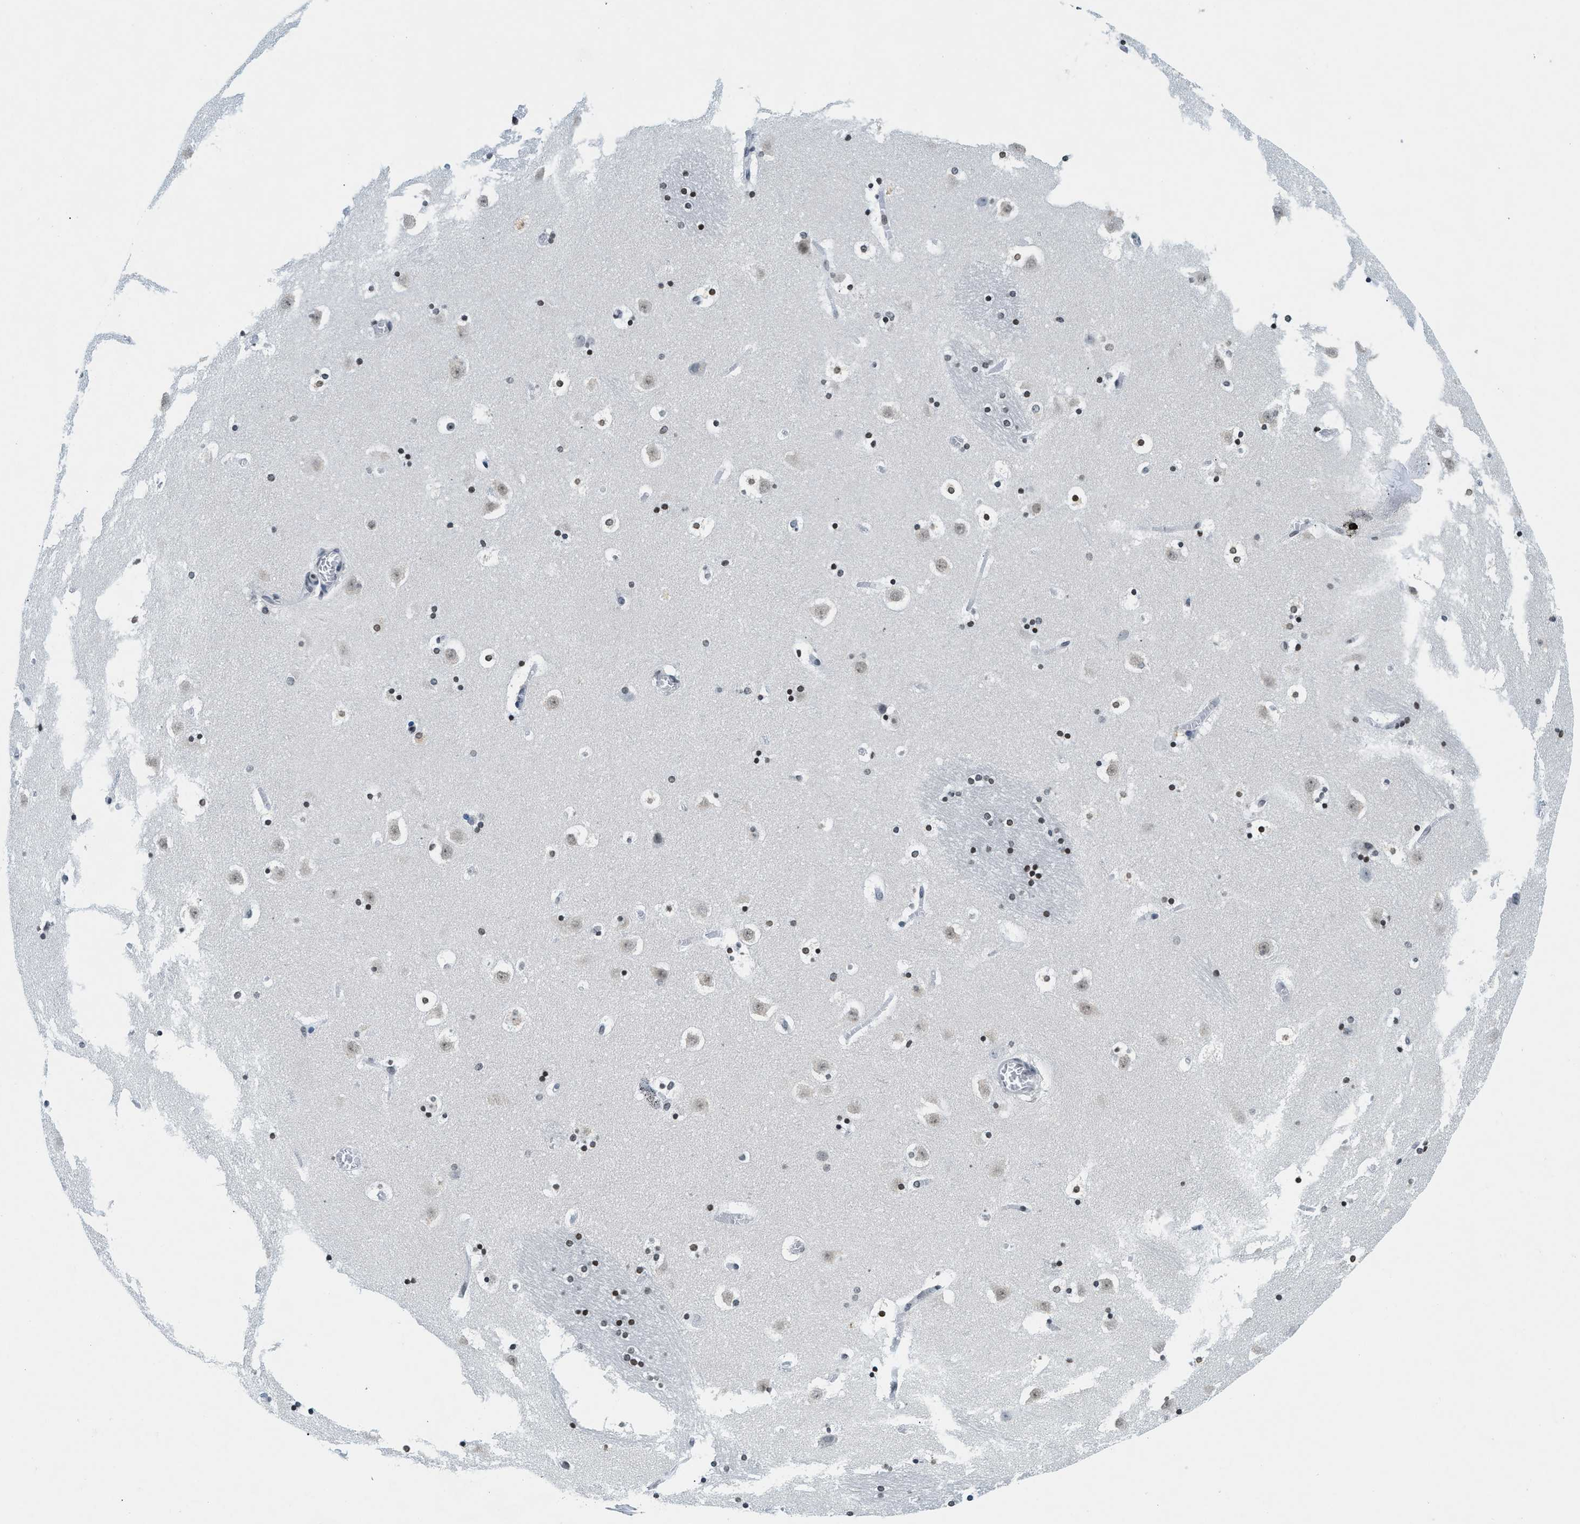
{"staining": {"intensity": "weak", "quantity": ">75%", "location": "nuclear"}, "tissue": "caudate", "cell_type": "Glial cells", "image_type": "normal", "snomed": [{"axis": "morphology", "description": "Normal tissue, NOS"}, {"axis": "topography", "description": "Lateral ventricle wall"}], "caption": "This micrograph shows immunohistochemistry staining of unremarkable human caudate, with low weak nuclear expression in about >75% of glial cells.", "gene": "UVRAG", "patient": {"sex": "male", "age": 45}}